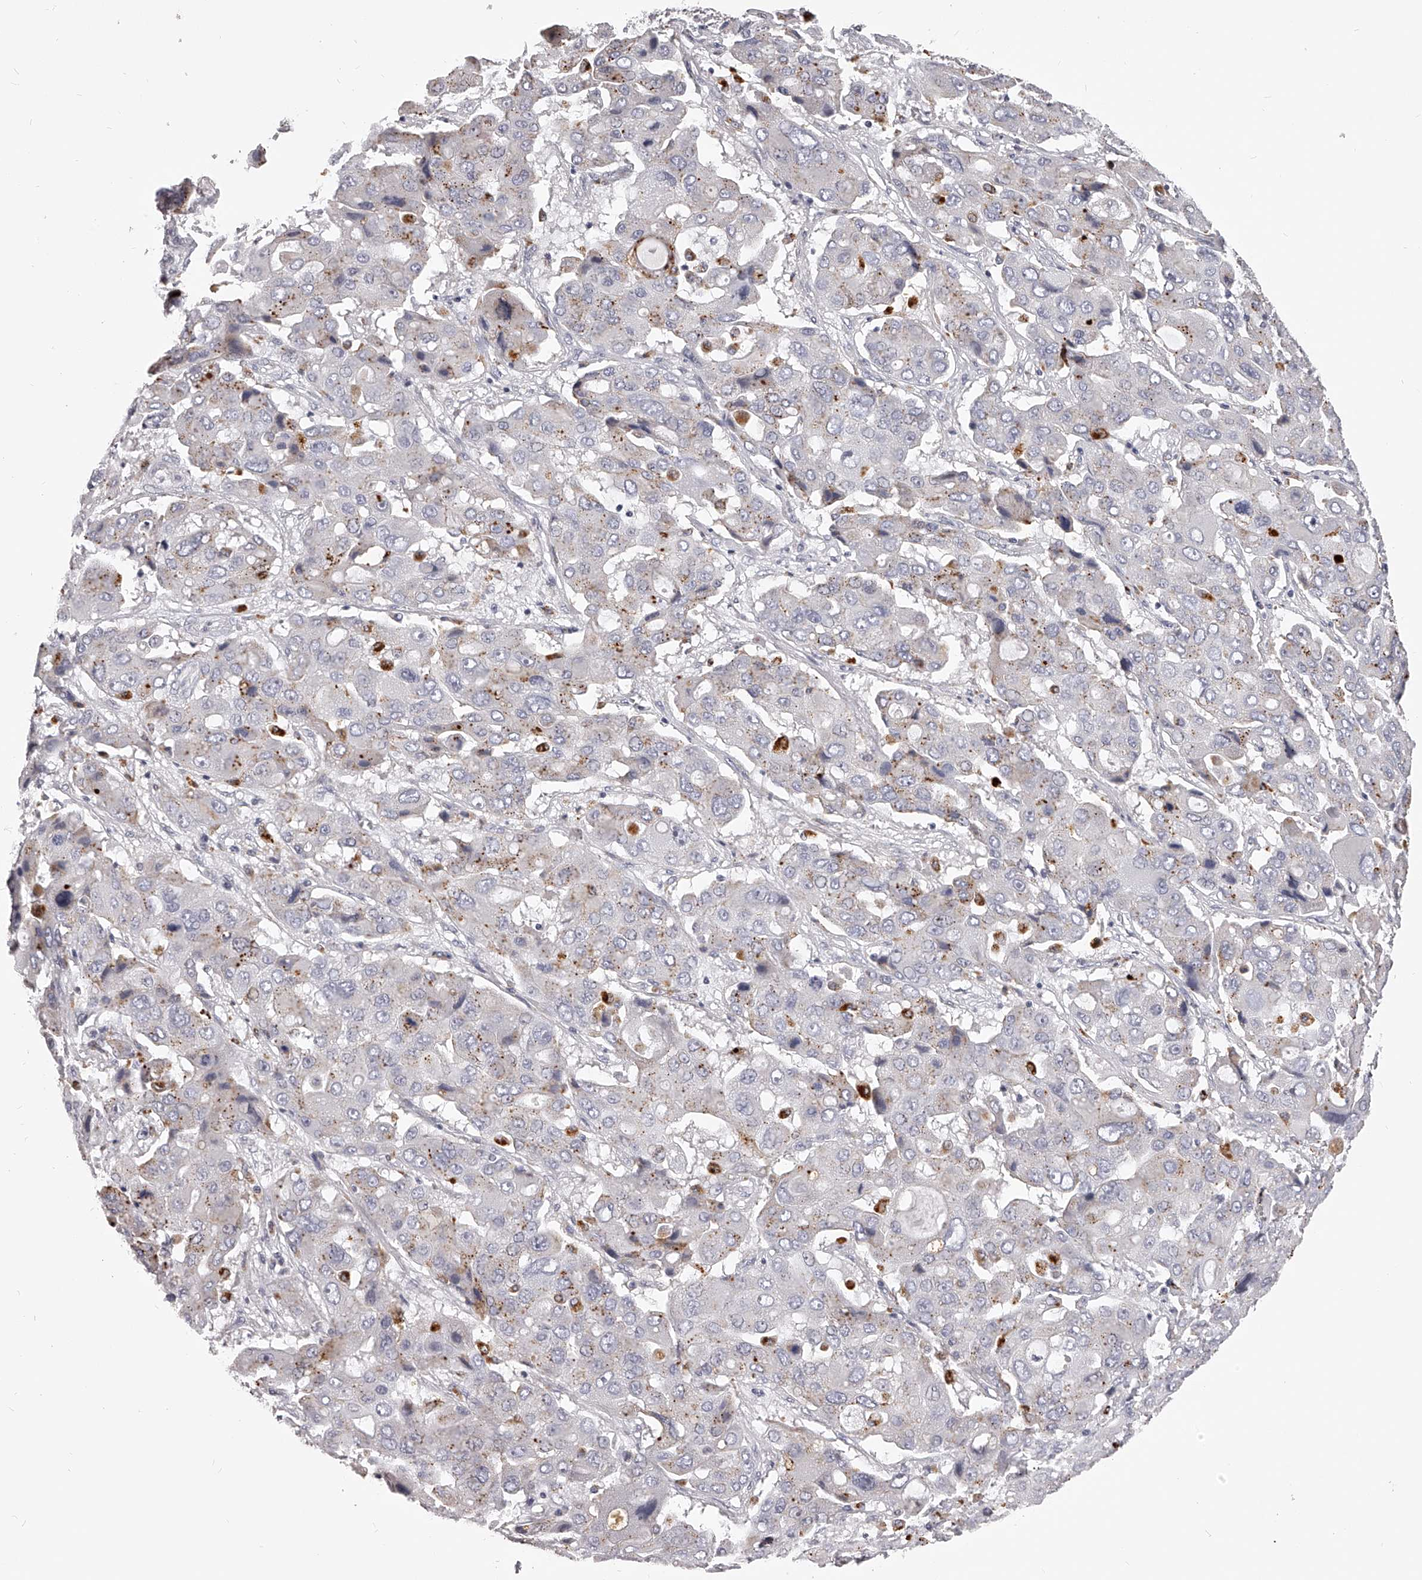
{"staining": {"intensity": "weak", "quantity": "<25%", "location": "cytoplasmic/membranous"}, "tissue": "liver cancer", "cell_type": "Tumor cells", "image_type": "cancer", "snomed": [{"axis": "morphology", "description": "Cholangiocarcinoma"}, {"axis": "topography", "description": "Liver"}], "caption": "DAB (3,3'-diaminobenzidine) immunohistochemical staining of human liver cancer demonstrates no significant positivity in tumor cells.", "gene": "DMRT1", "patient": {"sex": "male", "age": 67}}